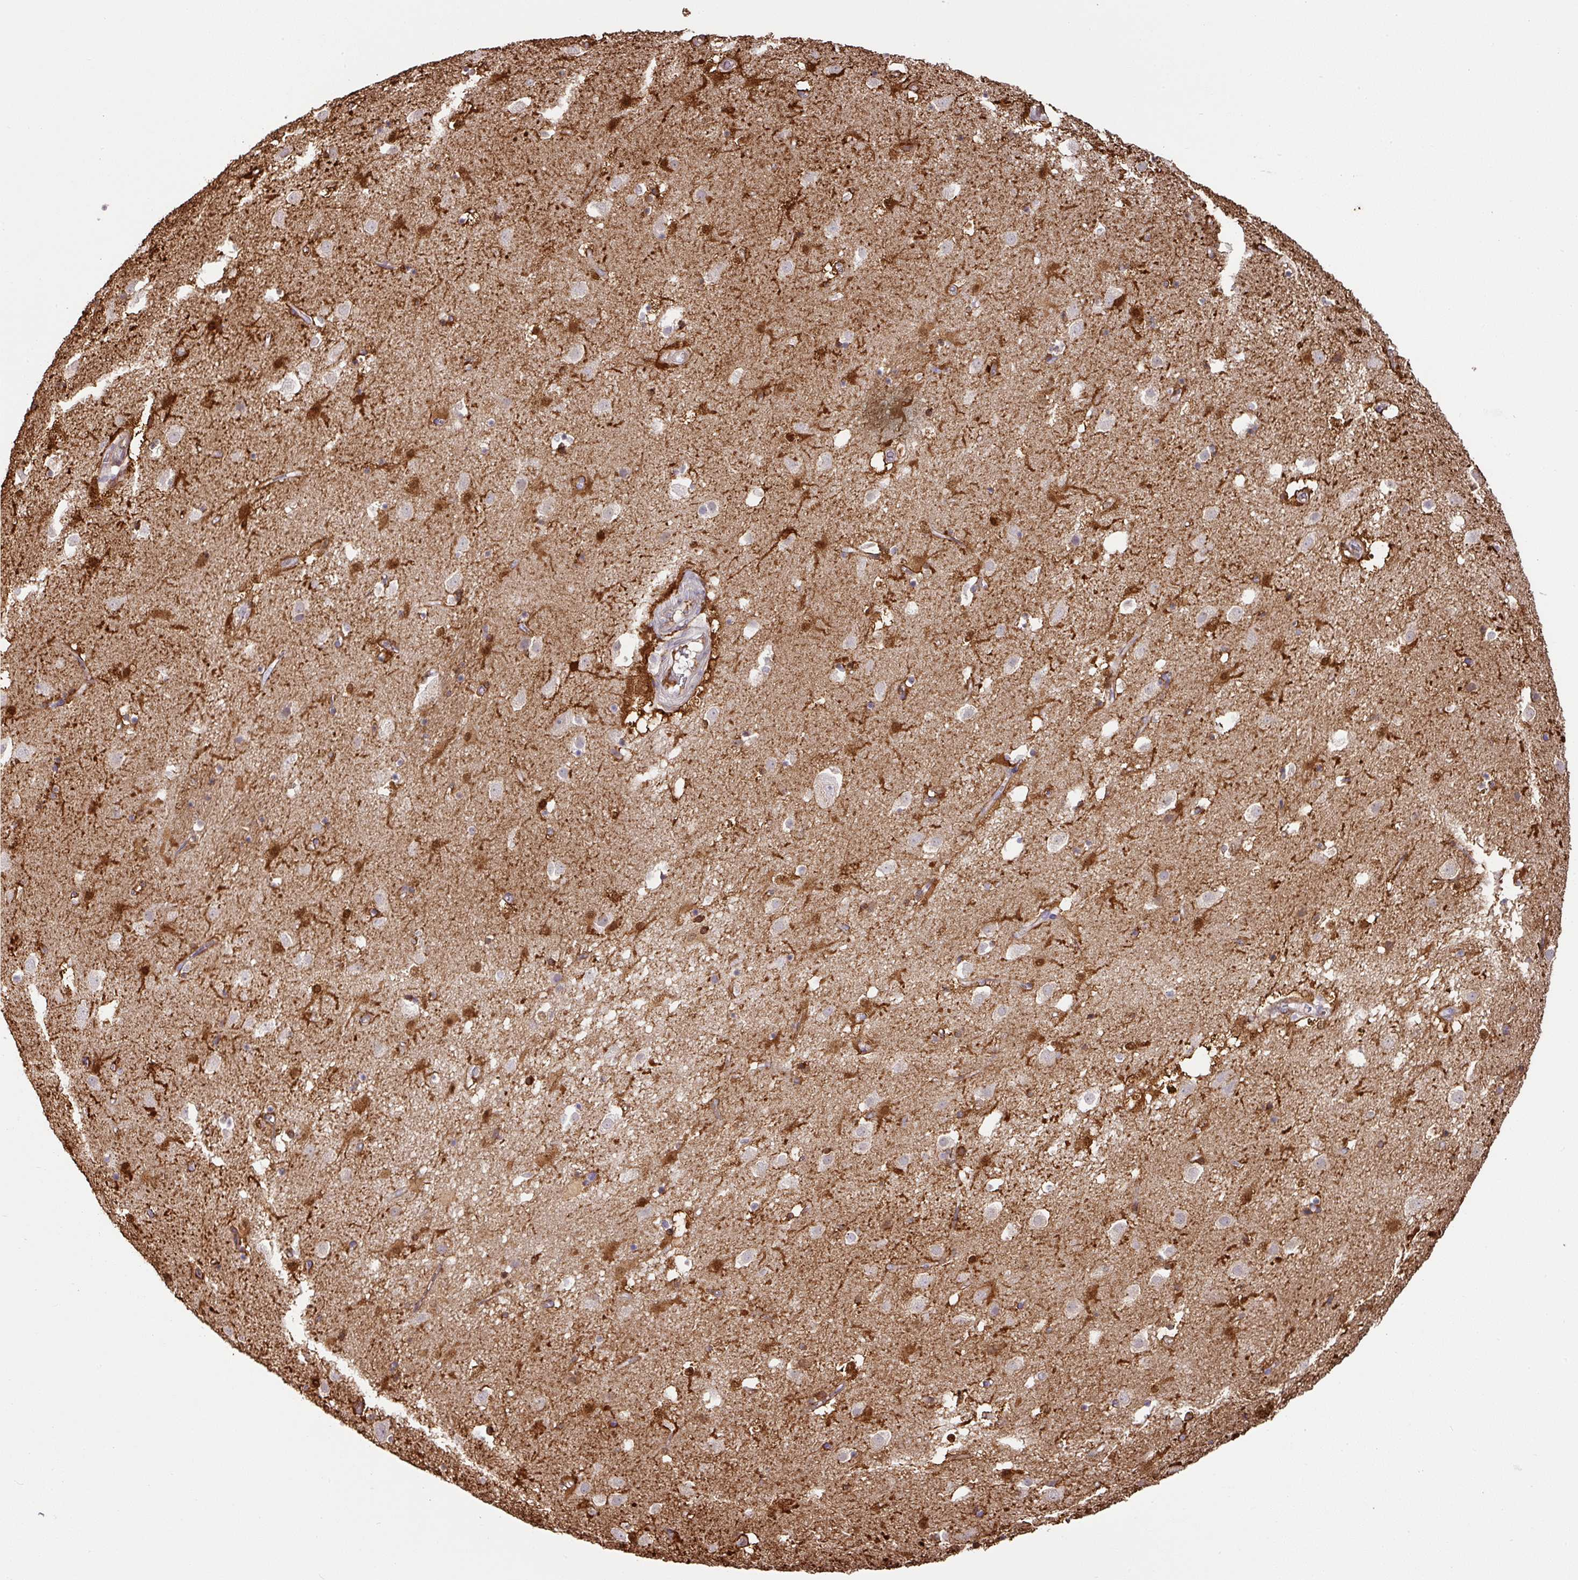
{"staining": {"intensity": "strong", "quantity": ">75%", "location": "cytoplasmic/membranous,nuclear"}, "tissue": "caudate", "cell_type": "Glial cells", "image_type": "normal", "snomed": [{"axis": "morphology", "description": "Normal tissue, NOS"}, {"axis": "topography", "description": "Lateral ventricle wall"}], "caption": "Caudate stained with immunohistochemistry displays strong cytoplasmic/membranous,nuclear positivity in approximately >75% of glial cells.", "gene": "GCNT7", "patient": {"sex": "male", "age": 58}}